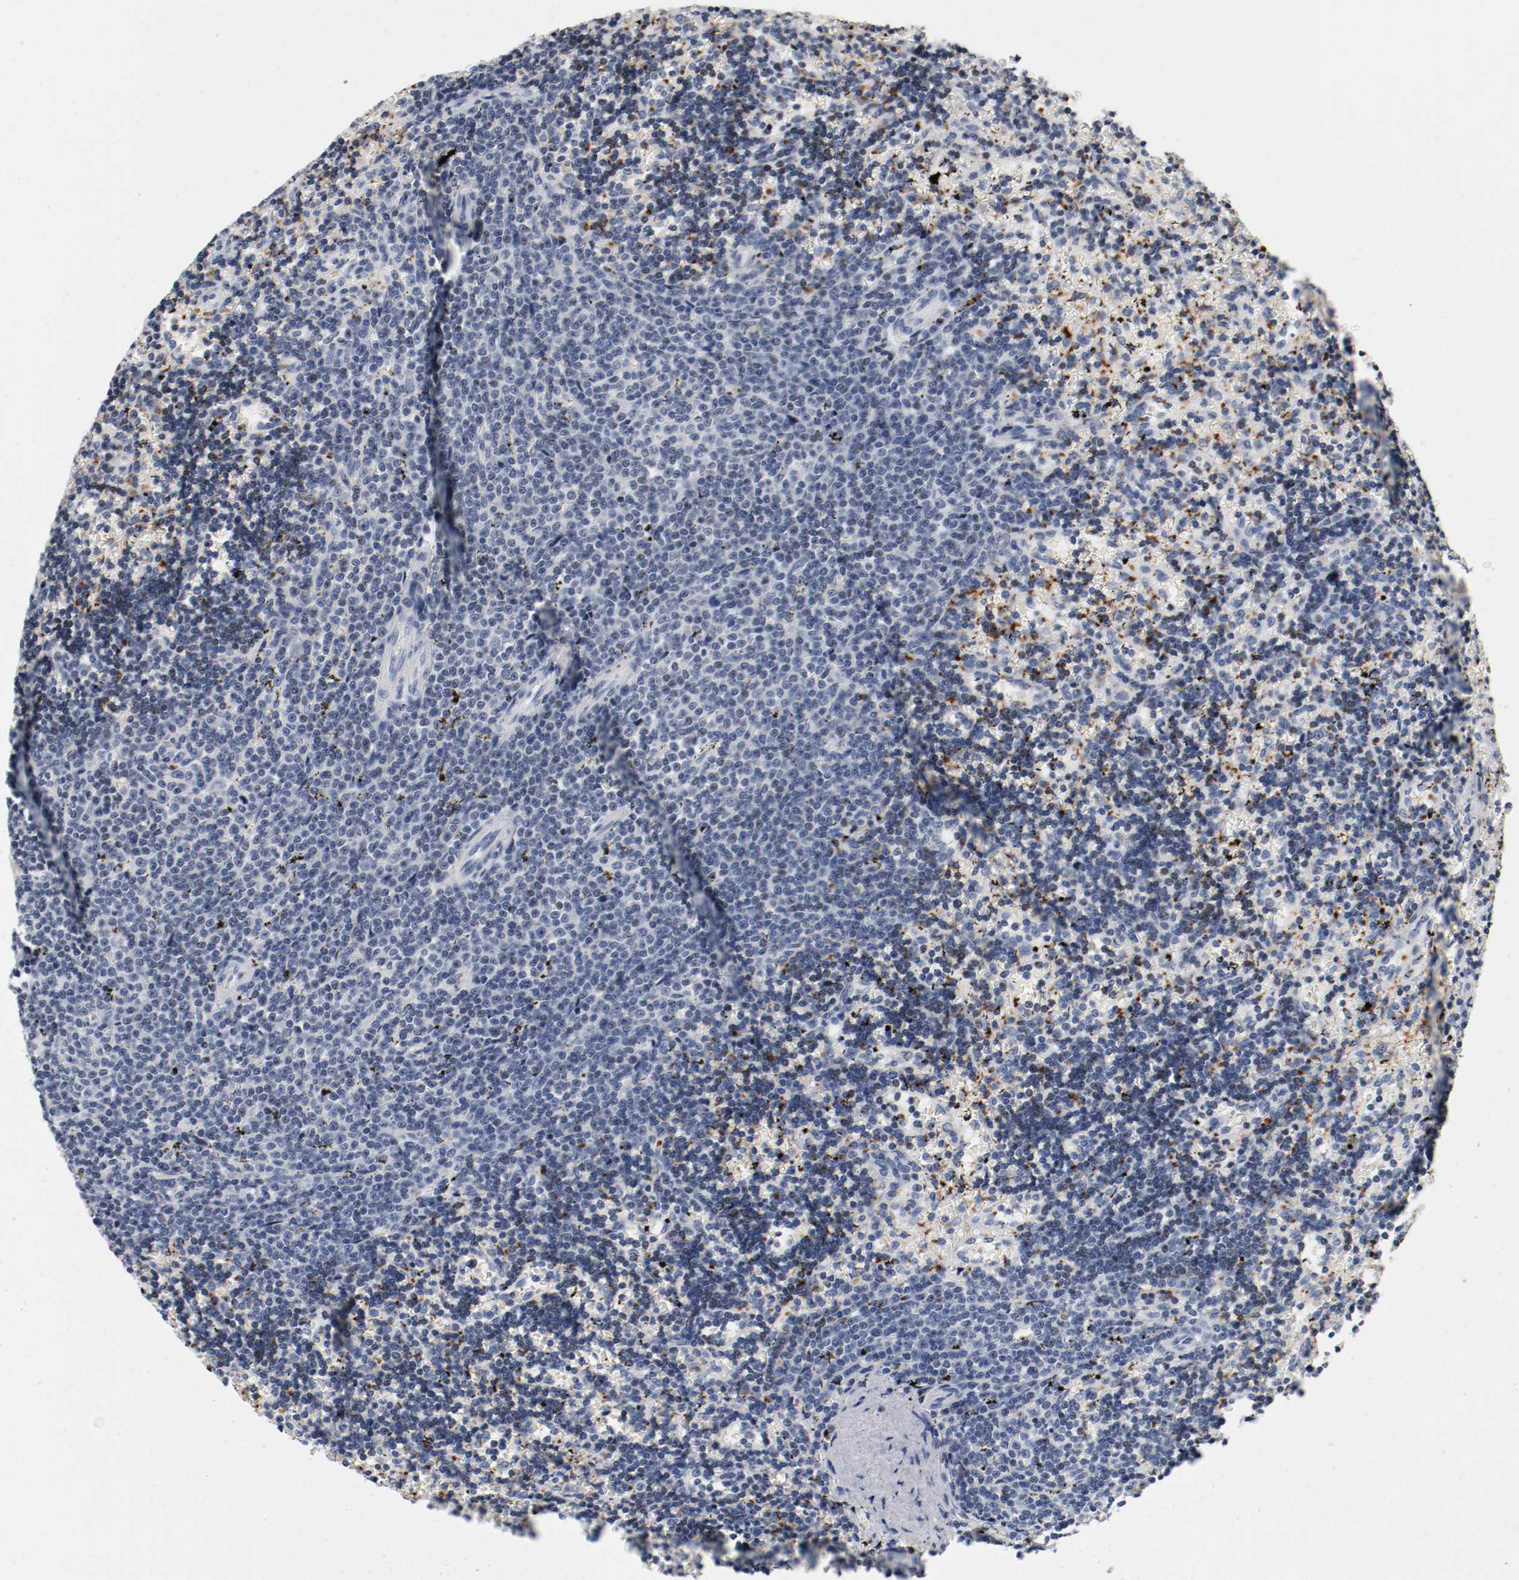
{"staining": {"intensity": "negative", "quantity": "none", "location": "none"}, "tissue": "lymphoma", "cell_type": "Tumor cells", "image_type": "cancer", "snomed": [{"axis": "morphology", "description": "Malignant lymphoma, non-Hodgkin's type, Low grade"}, {"axis": "topography", "description": "Spleen"}], "caption": "Immunohistochemistry (IHC) micrograph of neoplastic tissue: lymphoma stained with DAB exhibits no significant protein expression in tumor cells.", "gene": "PIM1", "patient": {"sex": "male", "age": 60}}